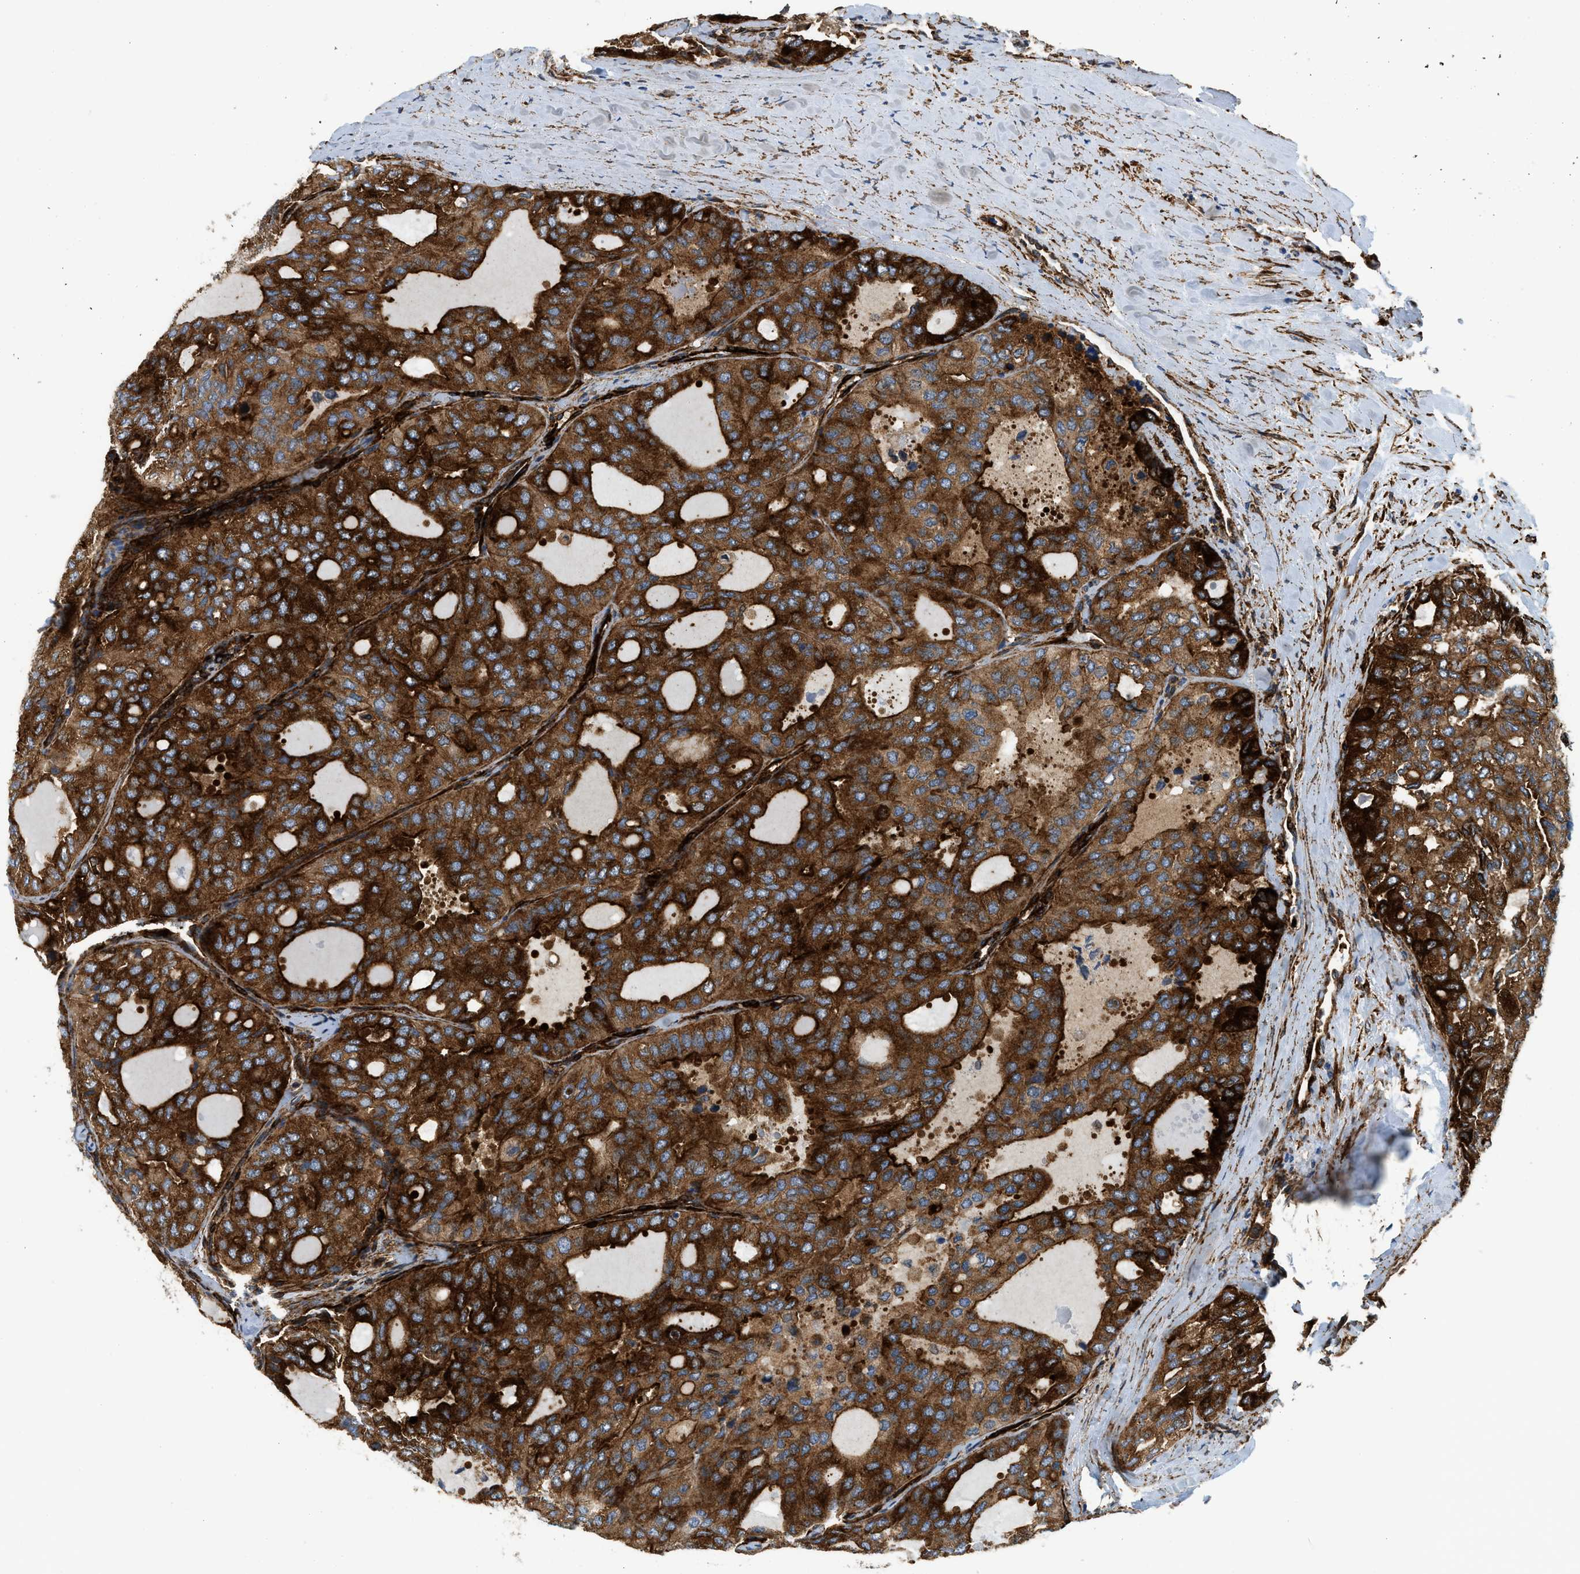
{"staining": {"intensity": "strong", "quantity": ">75%", "location": "cytoplasmic/membranous"}, "tissue": "thyroid cancer", "cell_type": "Tumor cells", "image_type": "cancer", "snomed": [{"axis": "morphology", "description": "Follicular adenoma carcinoma, NOS"}, {"axis": "topography", "description": "Thyroid gland"}], "caption": "Thyroid follicular adenoma carcinoma stained with DAB immunohistochemistry (IHC) exhibits high levels of strong cytoplasmic/membranous staining in approximately >75% of tumor cells.", "gene": "HIP1", "patient": {"sex": "male", "age": 75}}